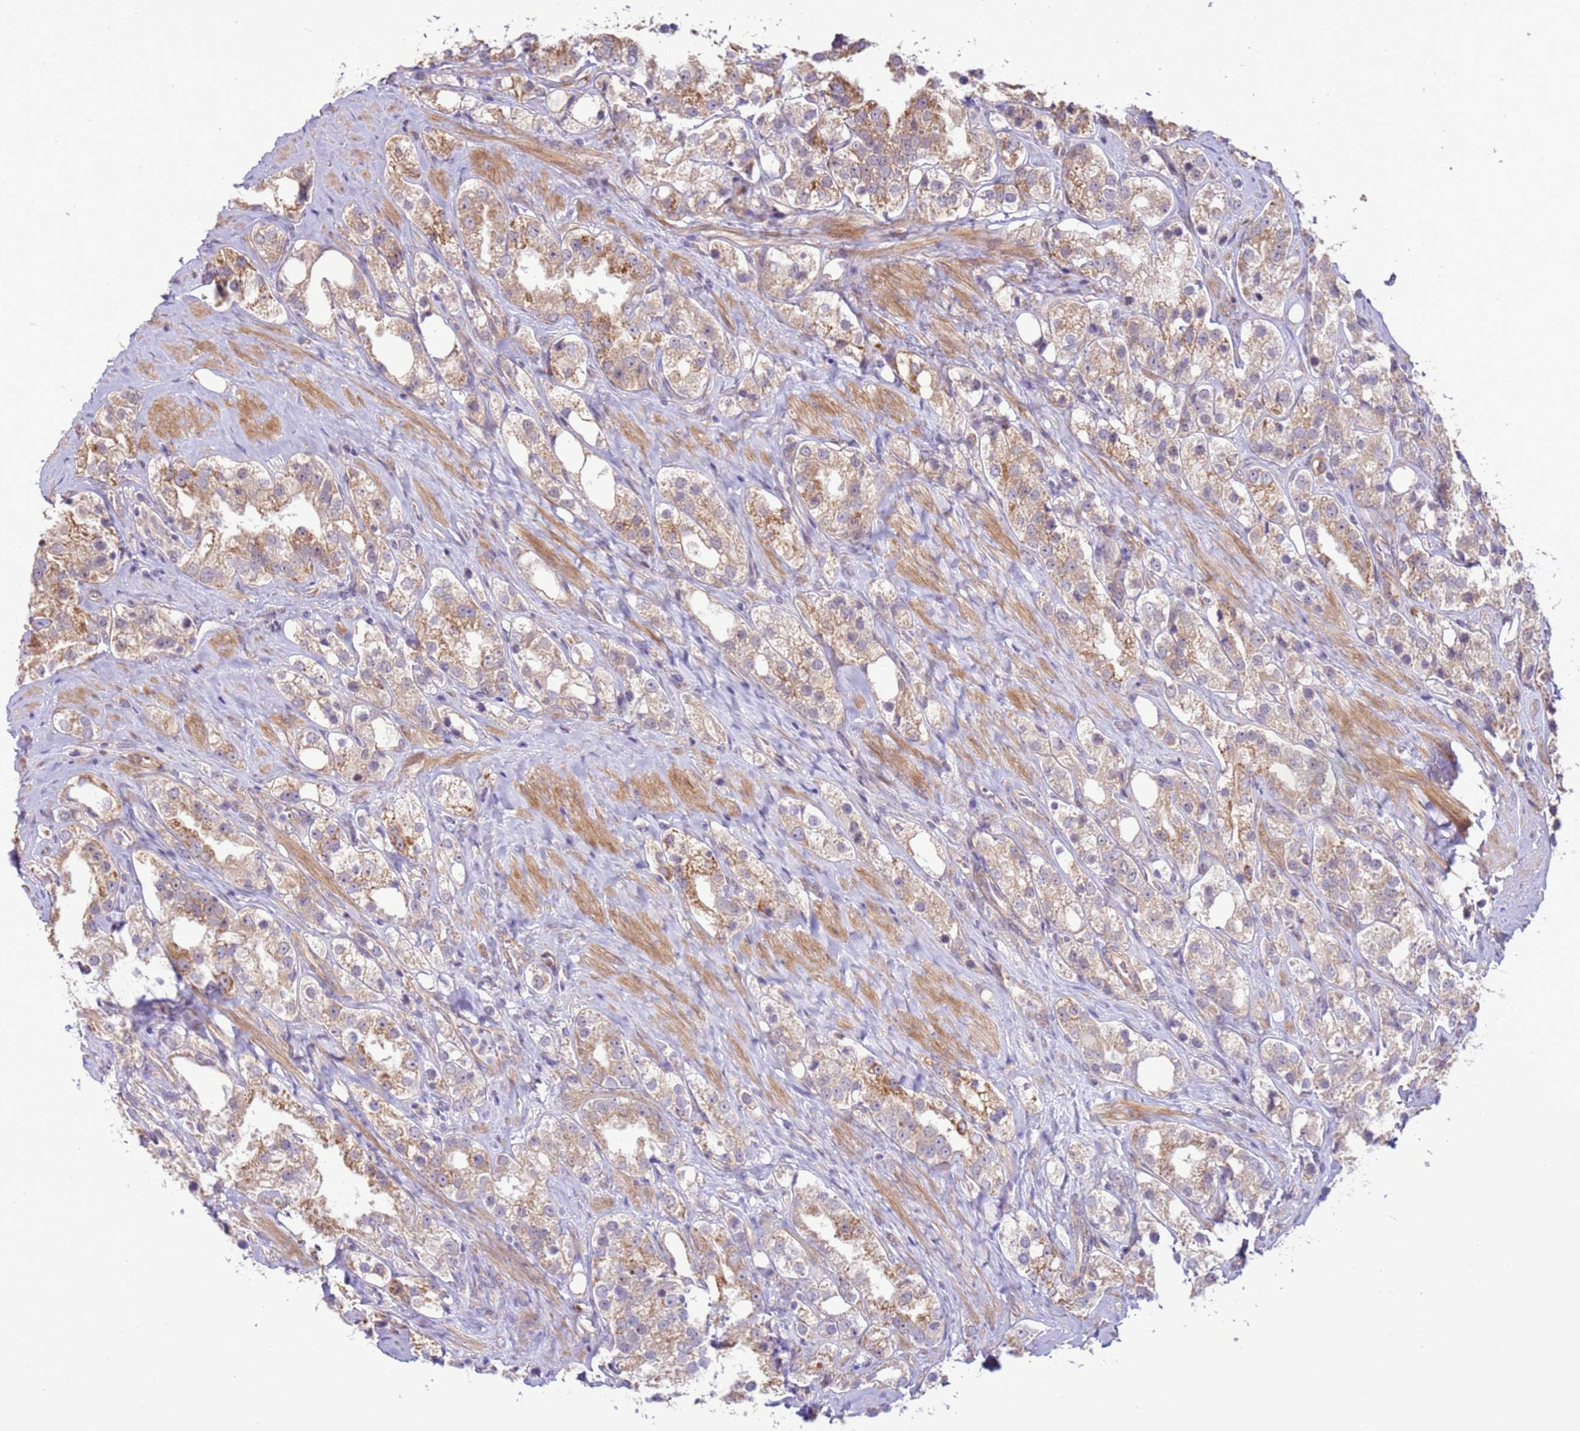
{"staining": {"intensity": "moderate", "quantity": "25%-75%", "location": "cytoplasmic/membranous"}, "tissue": "prostate cancer", "cell_type": "Tumor cells", "image_type": "cancer", "snomed": [{"axis": "morphology", "description": "Adenocarcinoma, NOS"}, {"axis": "topography", "description": "Prostate"}], "caption": "DAB immunohistochemical staining of human prostate cancer reveals moderate cytoplasmic/membranous protein expression in about 25%-75% of tumor cells.", "gene": "SCARA3", "patient": {"sex": "male", "age": 79}}